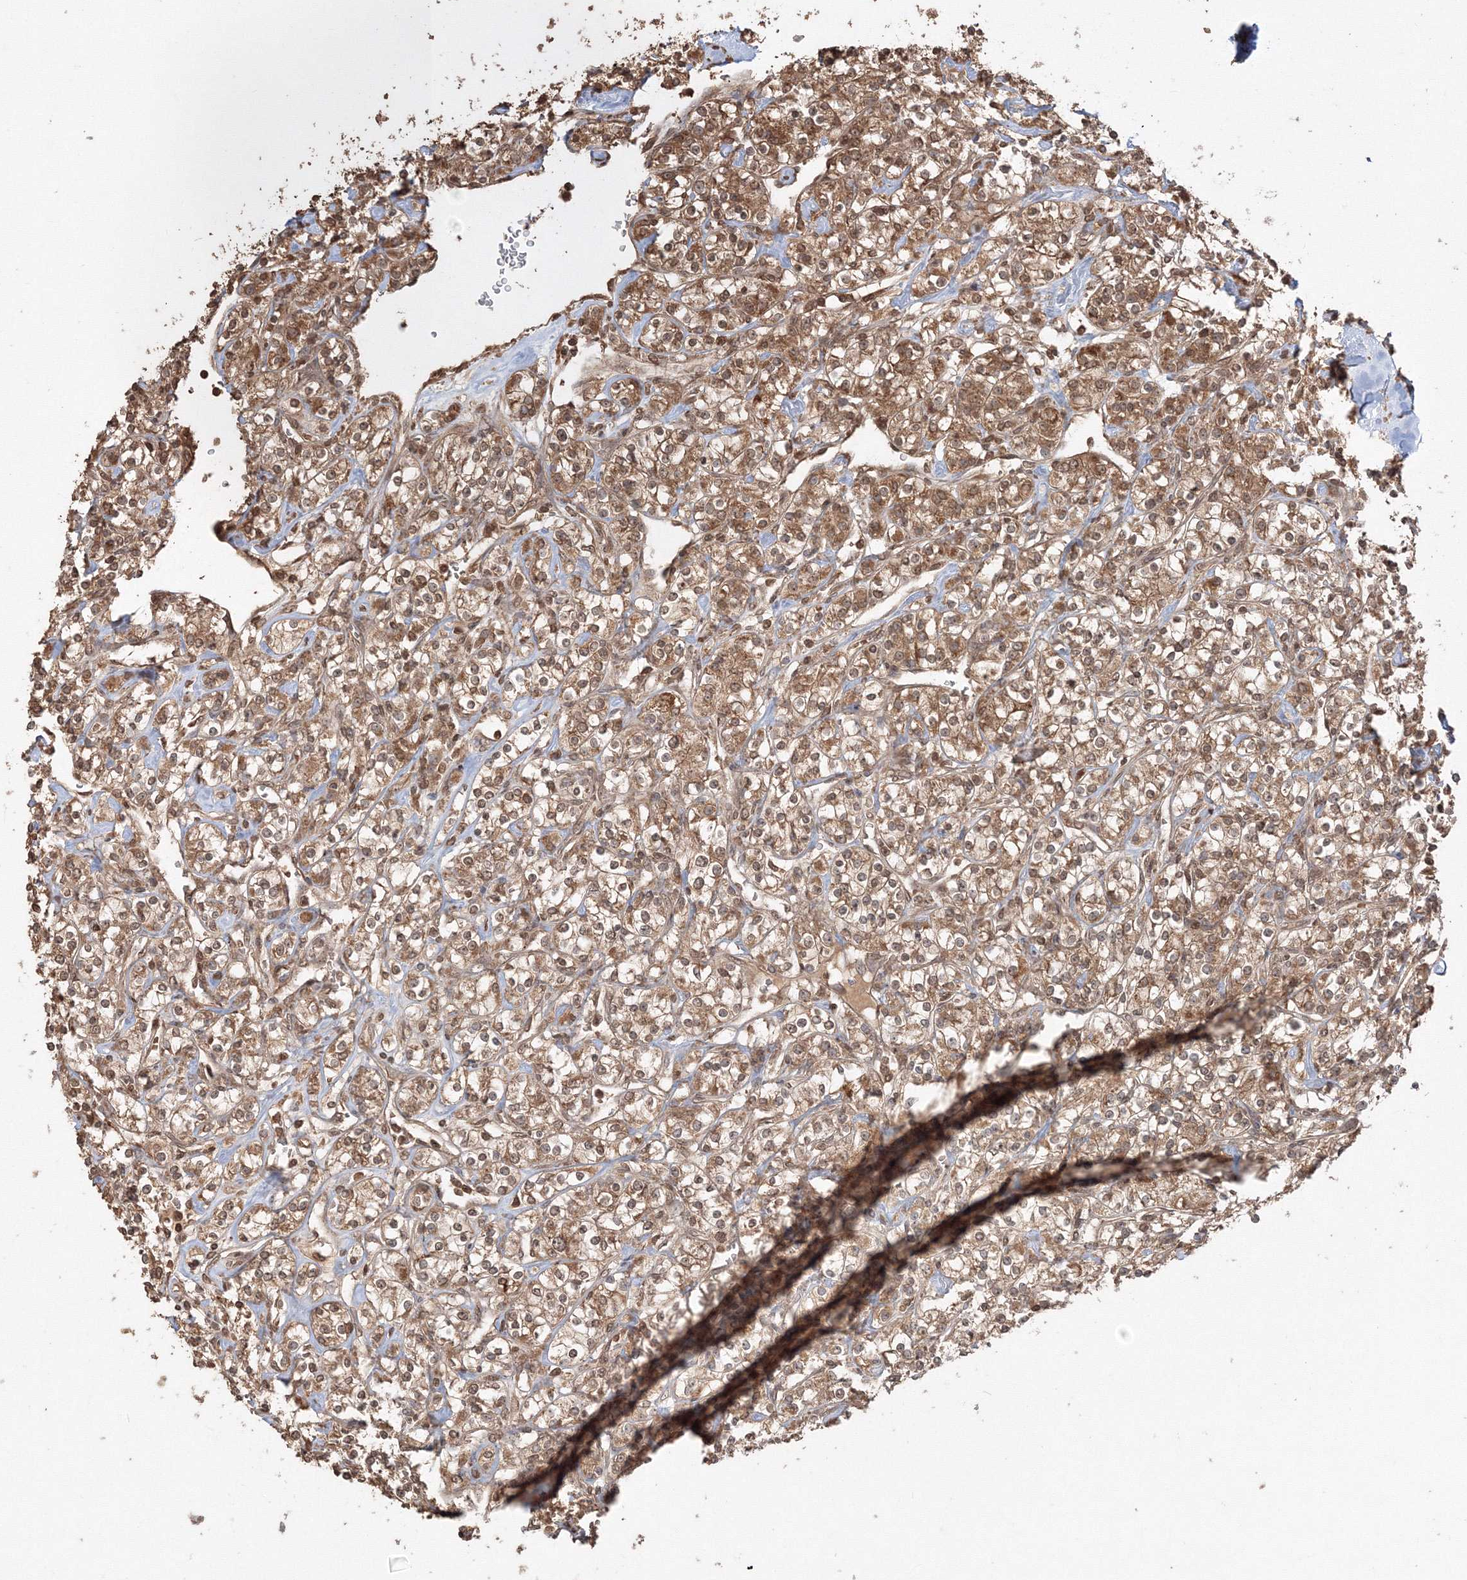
{"staining": {"intensity": "moderate", "quantity": ">75%", "location": "cytoplasmic/membranous"}, "tissue": "renal cancer", "cell_type": "Tumor cells", "image_type": "cancer", "snomed": [{"axis": "morphology", "description": "Adenocarcinoma, NOS"}, {"axis": "topography", "description": "Kidney"}], "caption": "Renal cancer was stained to show a protein in brown. There is medium levels of moderate cytoplasmic/membranous expression in about >75% of tumor cells. The staining was performed using DAB to visualize the protein expression in brown, while the nuclei were stained in blue with hematoxylin (Magnification: 20x).", "gene": "CCDC122", "patient": {"sex": "male", "age": 77}}